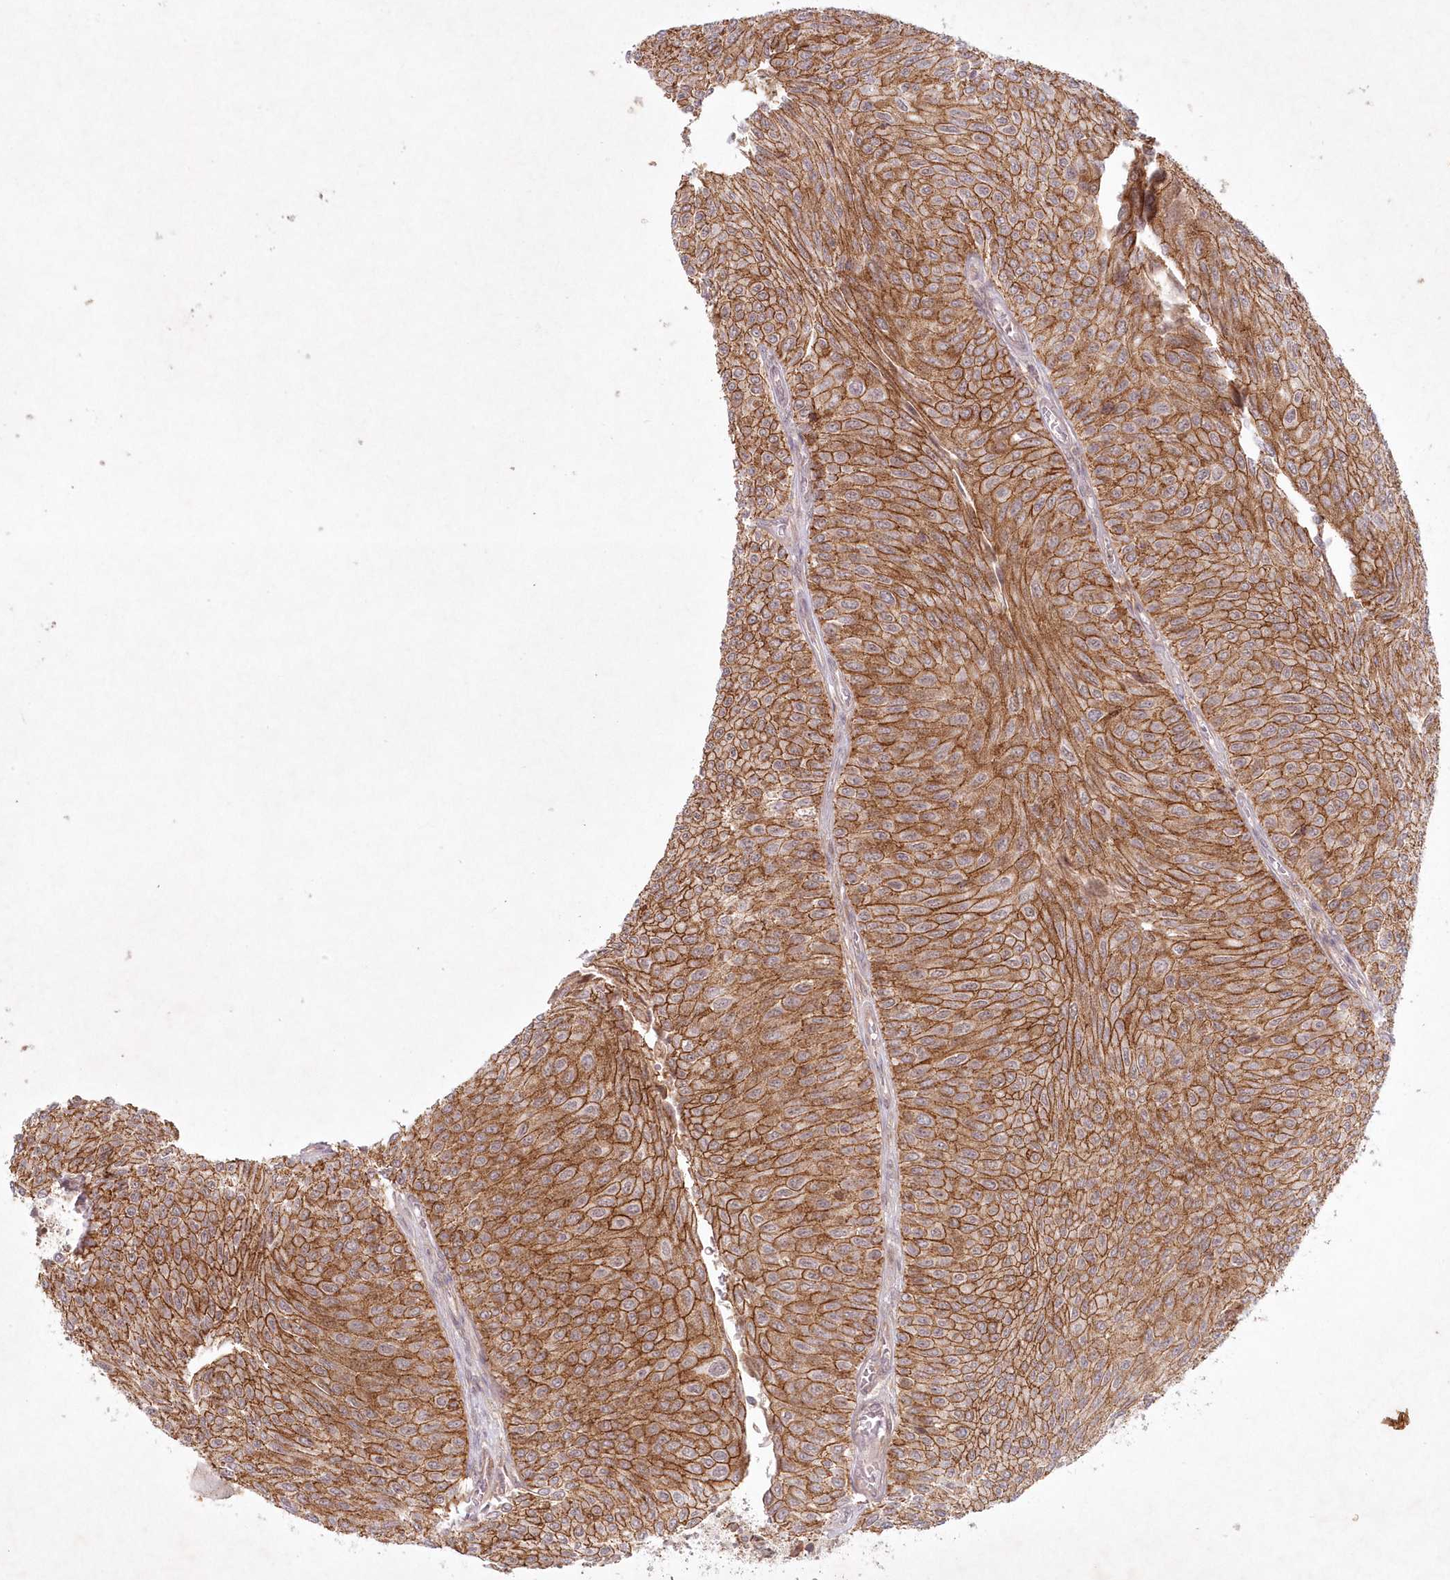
{"staining": {"intensity": "strong", "quantity": ">75%", "location": "cytoplasmic/membranous"}, "tissue": "urothelial cancer", "cell_type": "Tumor cells", "image_type": "cancer", "snomed": [{"axis": "morphology", "description": "Urothelial carcinoma, Low grade"}, {"axis": "topography", "description": "Urinary bladder"}], "caption": "A brown stain labels strong cytoplasmic/membranous expression of a protein in urothelial cancer tumor cells.", "gene": "TOGARAM2", "patient": {"sex": "male", "age": 78}}